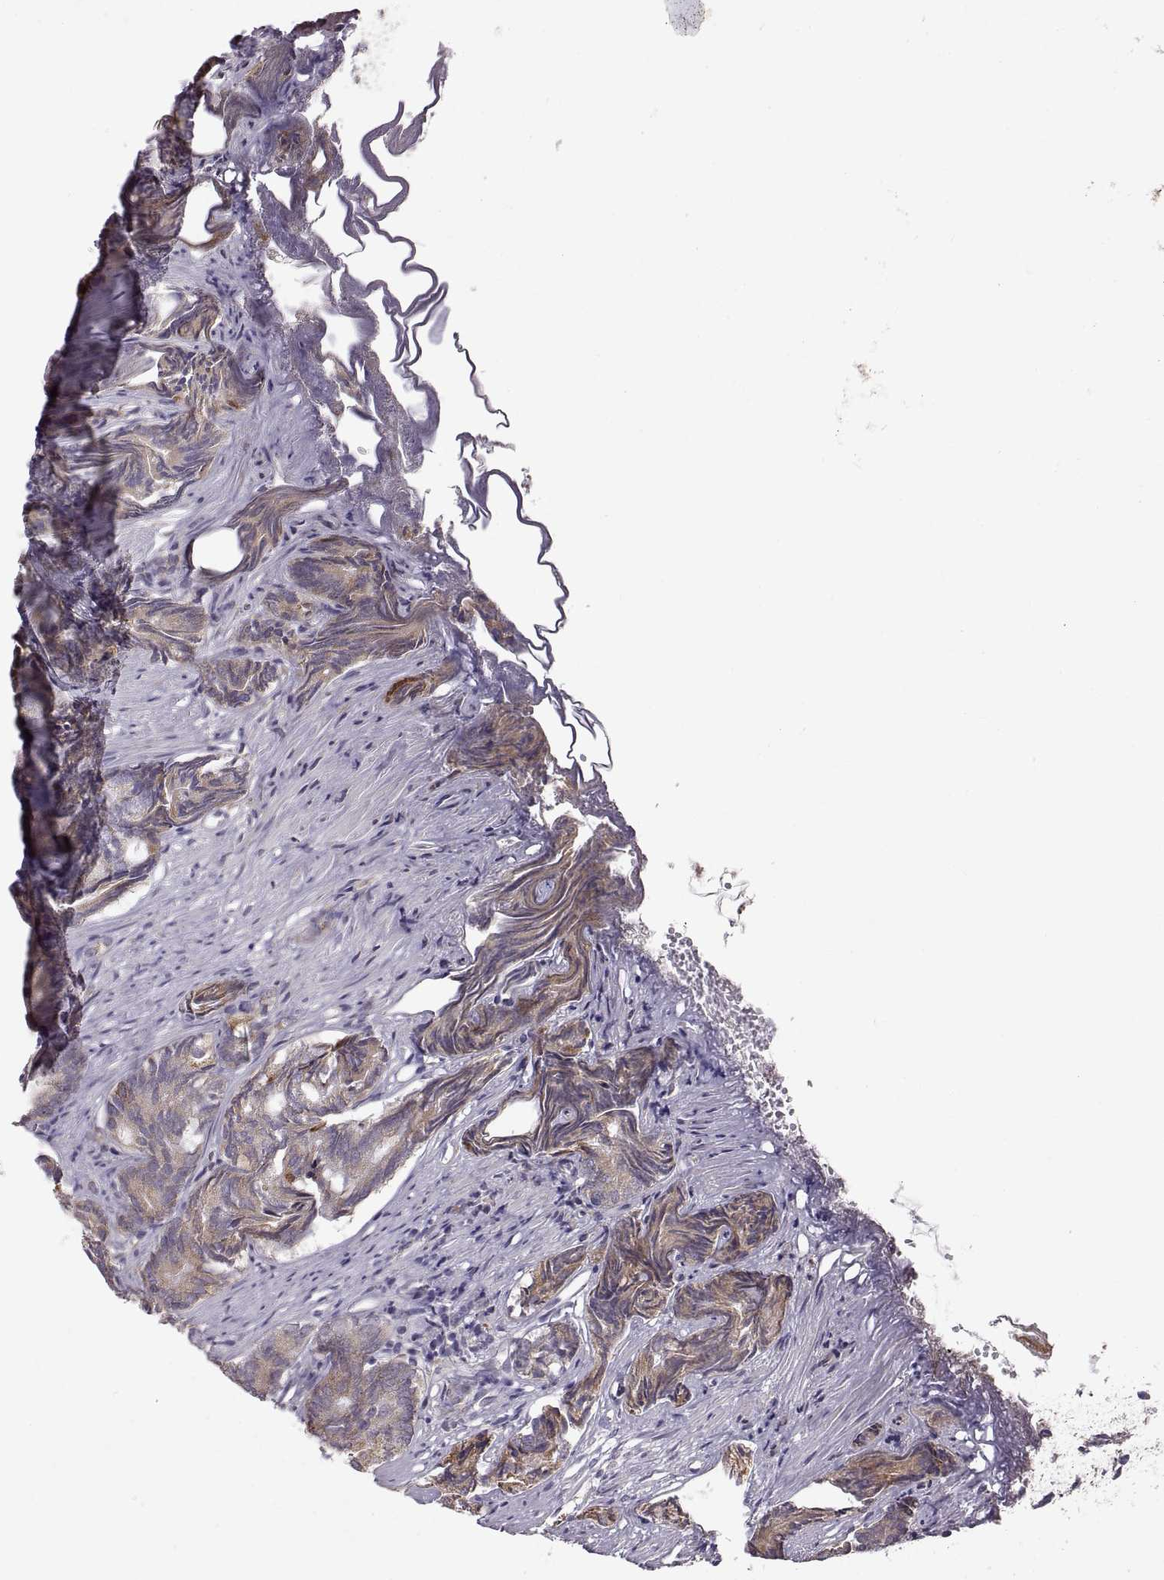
{"staining": {"intensity": "moderate", "quantity": ">75%", "location": "cytoplasmic/membranous"}, "tissue": "prostate cancer", "cell_type": "Tumor cells", "image_type": "cancer", "snomed": [{"axis": "morphology", "description": "Adenocarcinoma, High grade"}, {"axis": "topography", "description": "Prostate"}], "caption": "Human adenocarcinoma (high-grade) (prostate) stained with a brown dye demonstrates moderate cytoplasmic/membranous positive positivity in approximately >75% of tumor cells.", "gene": "PLEKHB2", "patient": {"sex": "male", "age": 84}}